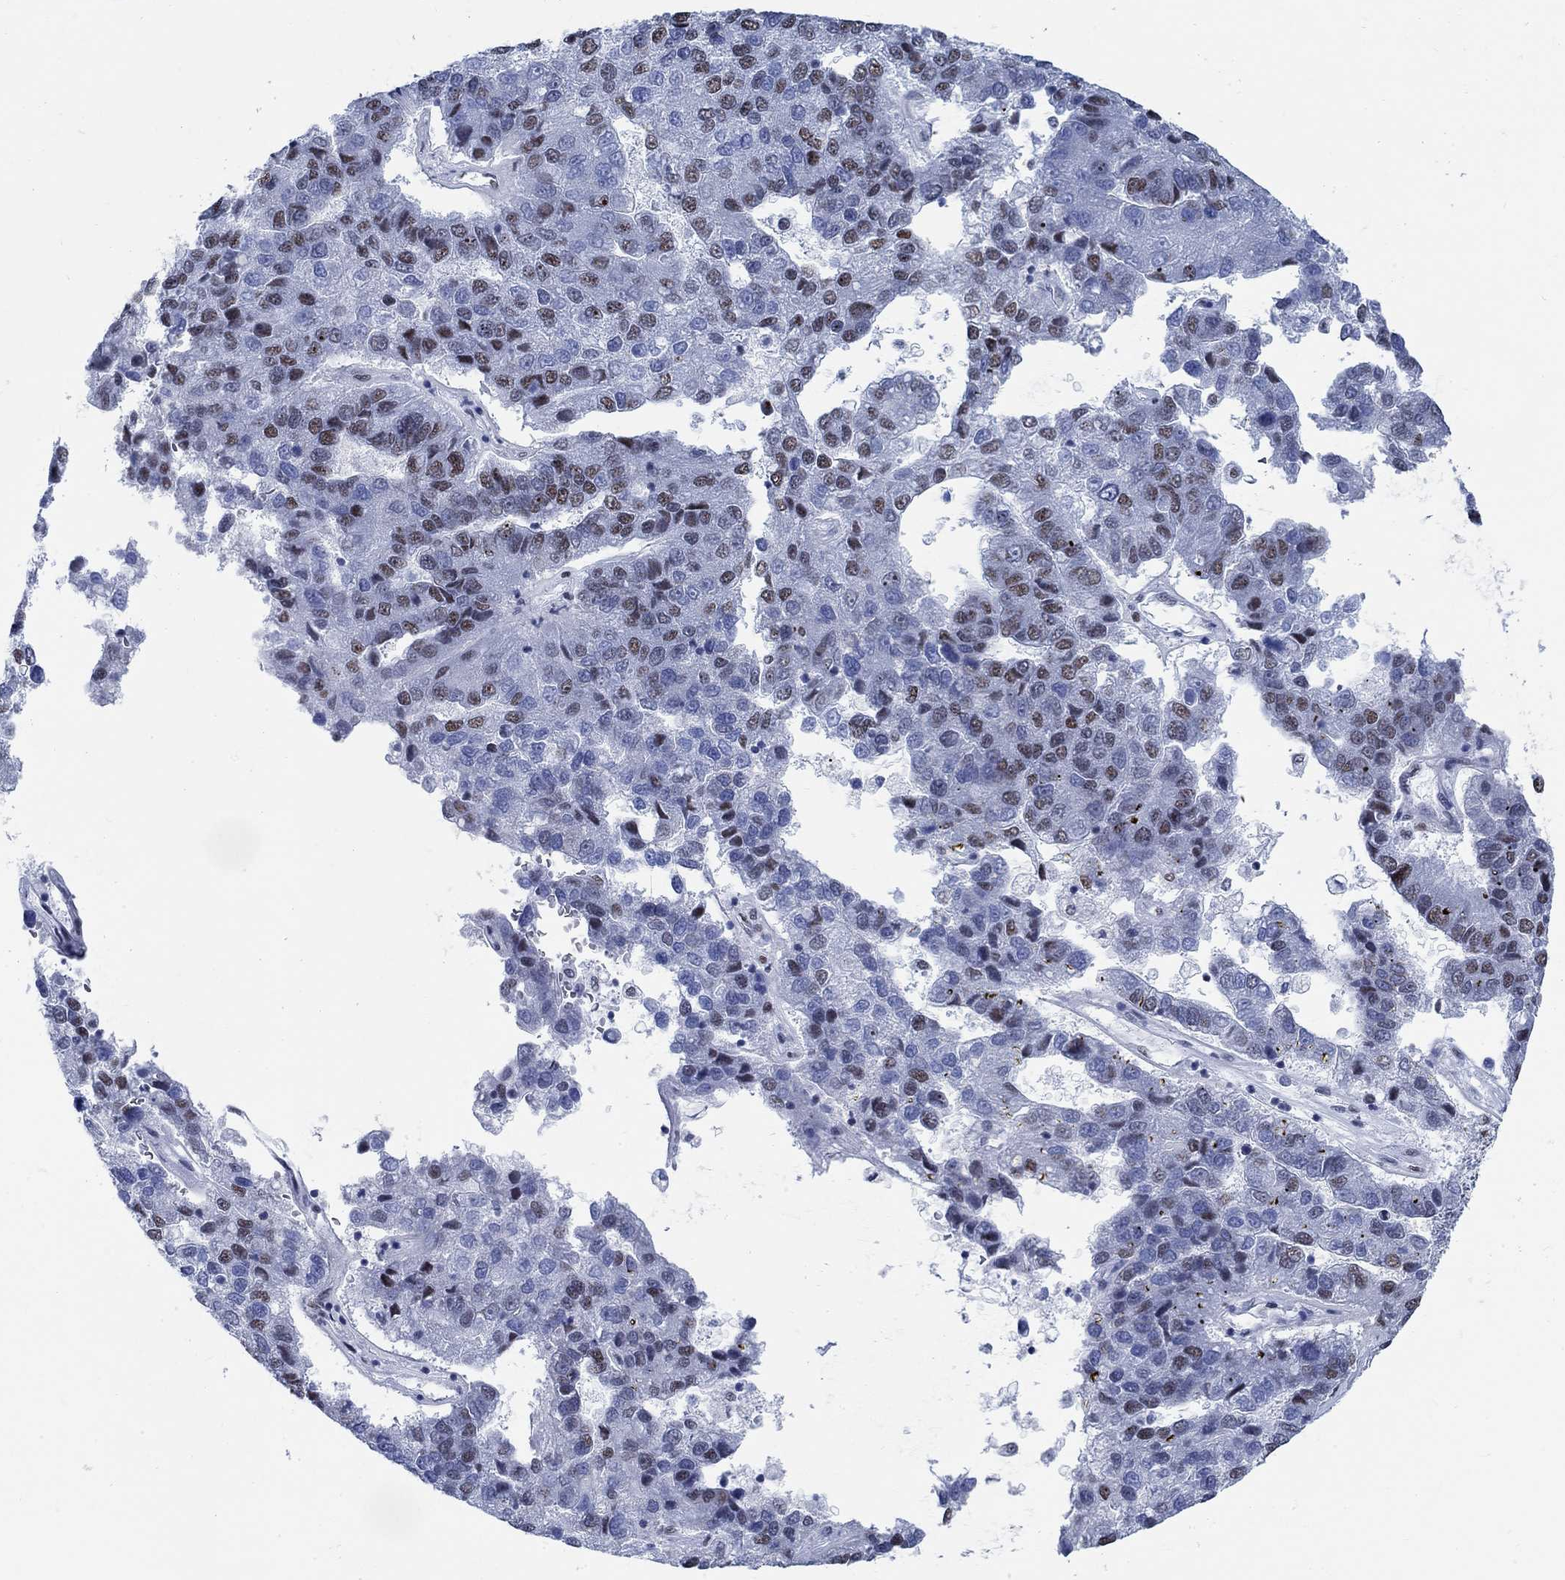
{"staining": {"intensity": "moderate", "quantity": "<25%", "location": "nuclear"}, "tissue": "pancreatic cancer", "cell_type": "Tumor cells", "image_type": "cancer", "snomed": [{"axis": "morphology", "description": "Adenocarcinoma, NOS"}, {"axis": "topography", "description": "Pancreas"}], "caption": "Human pancreatic cancer stained with a brown dye shows moderate nuclear positive positivity in about <25% of tumor cells.", "gene": "DLK1", "patient": {"sex": "female", "age": 61}}